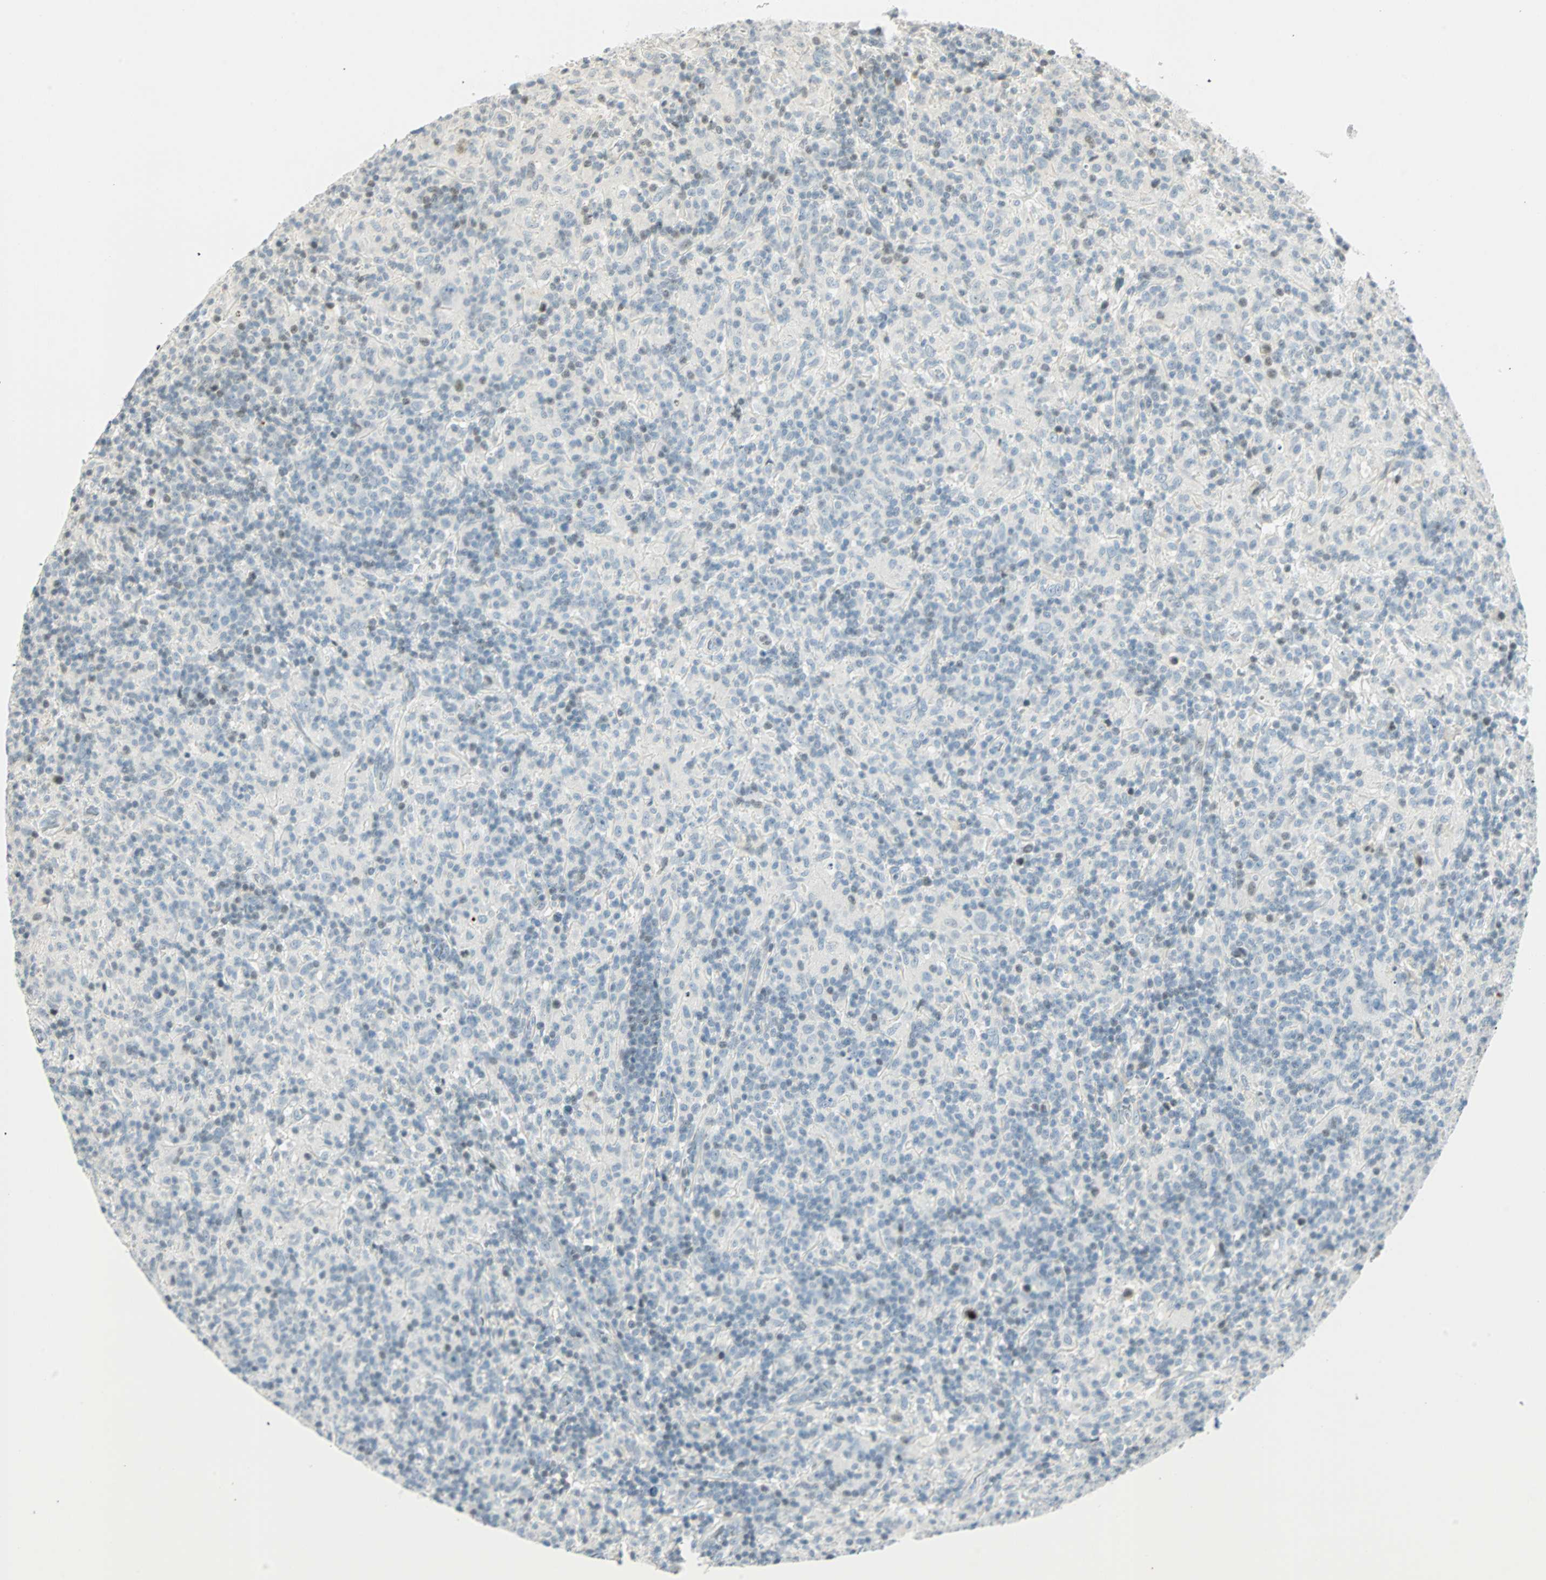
{"staining": {"intensity": "weak", "quantity": "<25%", "location": "nuclear"}, "tissue": "lymphoma", "cell_type": "Tumor cells", "image_type": "cancer", "snomed": [{"axis": "morphology", "description": "Hodgkin's disease, NOS"}, {"axis": "topography", "description": "Lymph node"}], "caption": "Immunohistochemistry of Hodgkin's disease displays no staining in tumor cells. (Brightfield microscopy of DAB immunohistochemistry (IHC) at high magnification).", "gene": "SMAD3", "patient": {"sex": "male", "age": 70}}